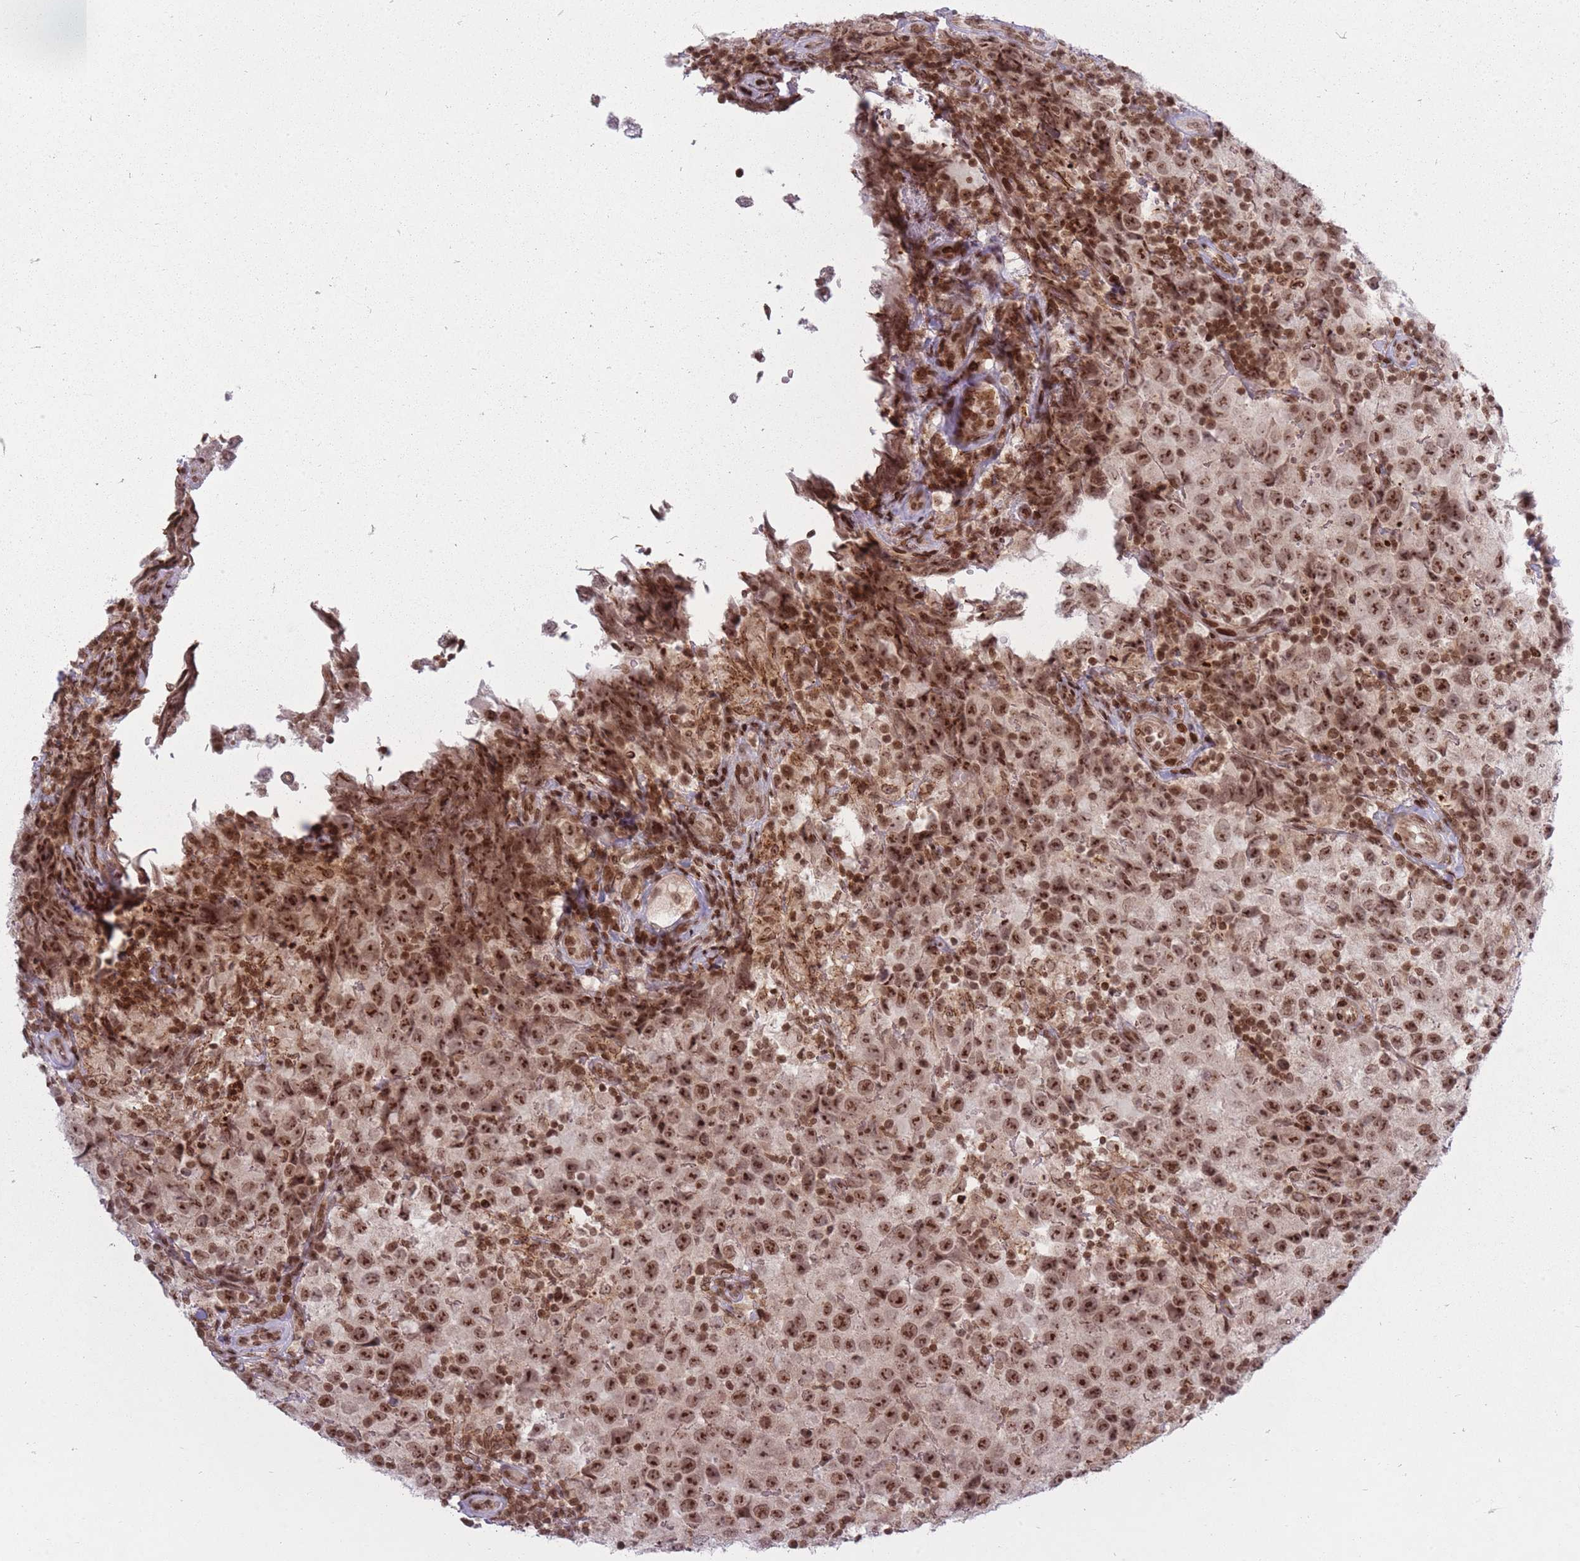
{"staining": {"intensity": "strong", "quantity": ">75%", "location": "nuclear"}, "tissue": "testis cancer", "cell_type": "Tumor cells", "image_type": "cancer", "snomed": [{"axis": "morphology", "description": "Seminoma, NOS"}, {"axis": "morphology", "description": "Carcinoma, Embryonal, NOS"}, {"axis": "topography", "description": "Testis"}], "caption": "This histopathology image reveals IHC staining of human testis cancer, with high strong nuclear expression in about >75% of tumor cells.", "gene": "TMC6", "patient": {"sex": "male", "age": 41}}